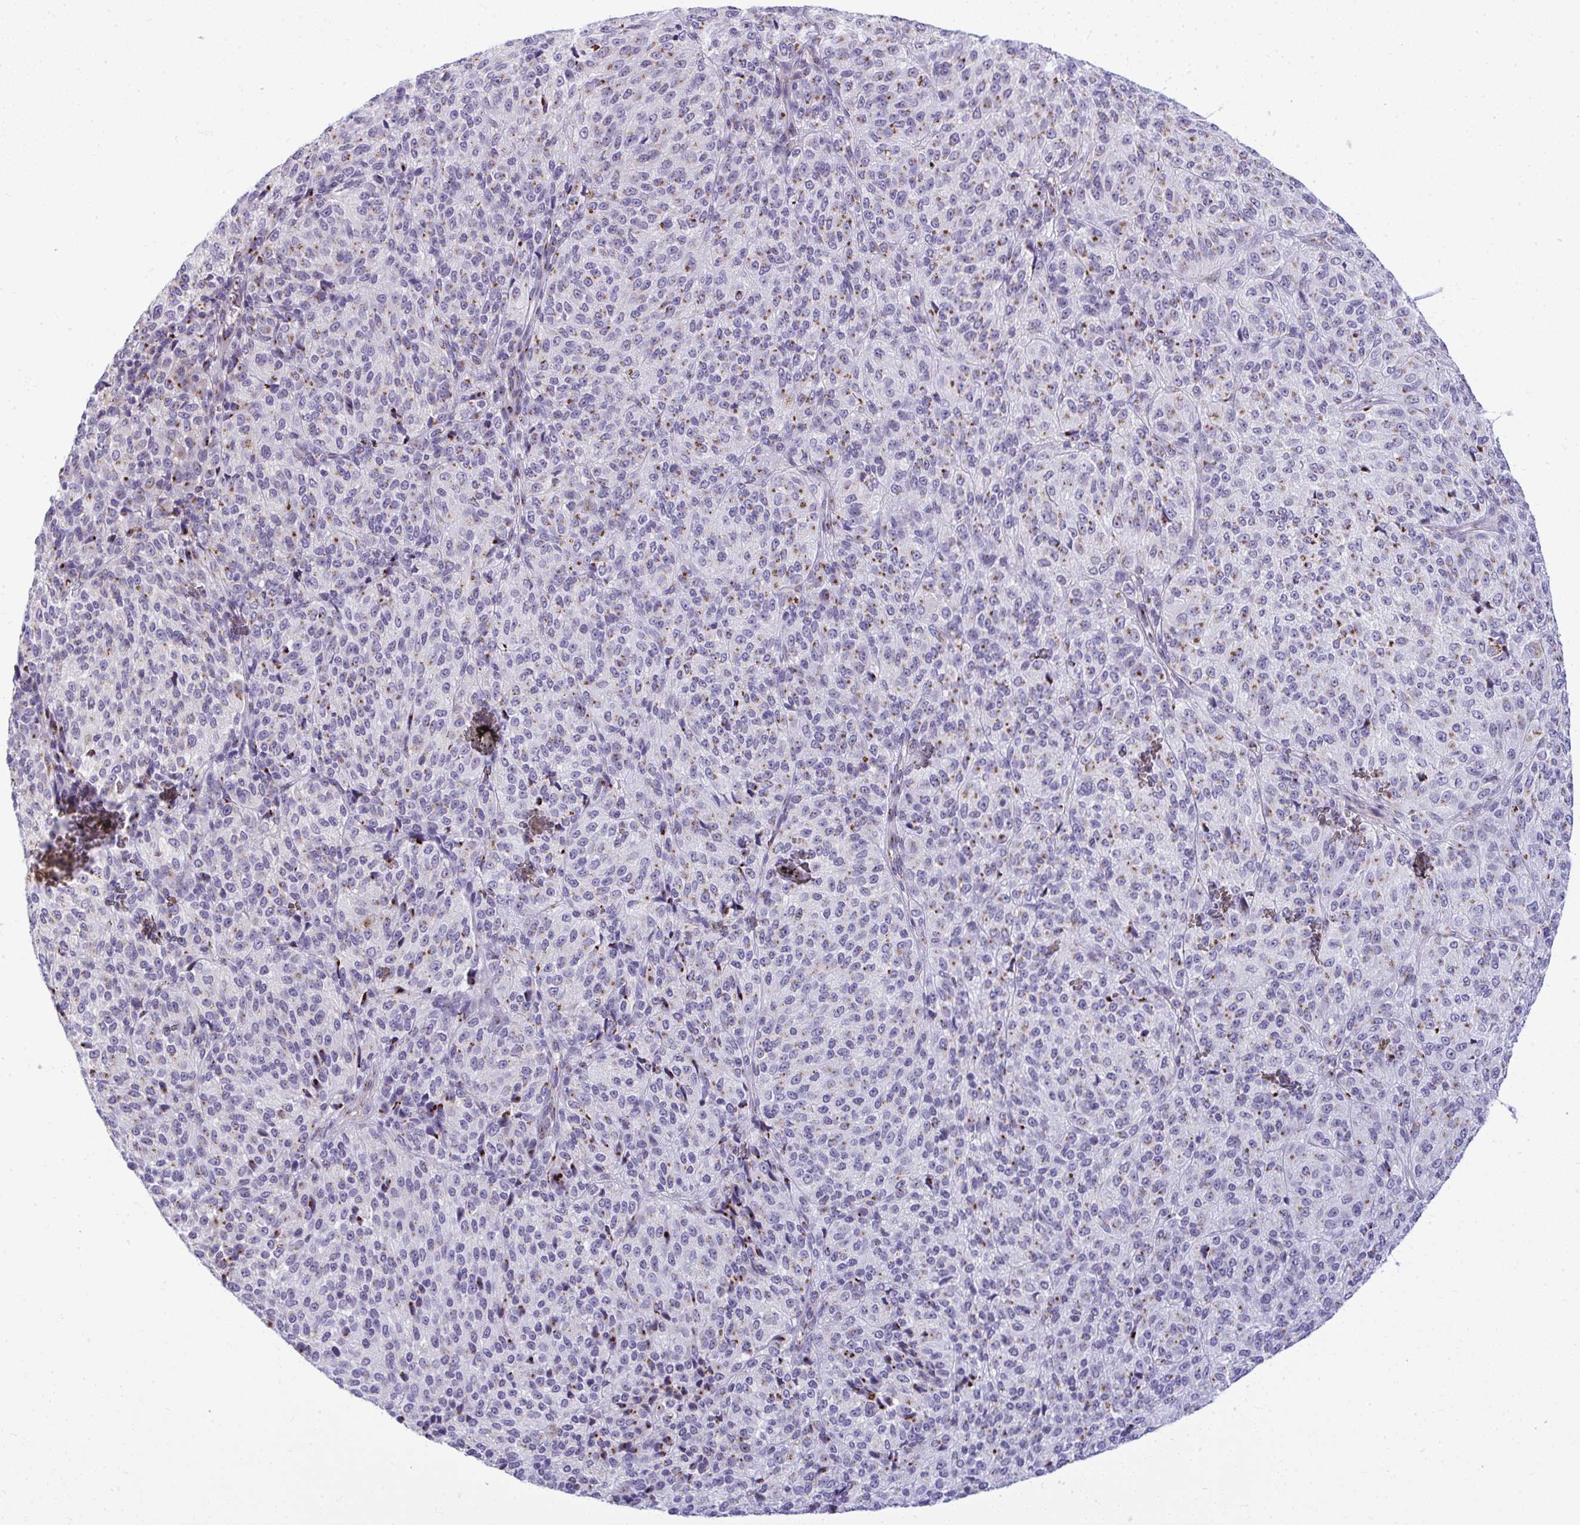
{"staining": {"intensity": "weak", "quantity": "25%-75%", "location": "cytoplasmic/membranous"}, "tissue": "melanoma", "cell_type": "Tumor cells", "image_type": "cancer", "snomed": [{"axis": "morphology", "description": "Malignant melanoma, Metastatic site"}, {"axis": "topography", "description": "Brain"}], "caption": "Melanoma was stained to show a protein in brown. There is low levels of weak cytoplasmic/membranous positivity in approximately 25%-75% of tumor cells.", "gene": "DTX4", "patient": {"sex": "female", "age": 56}}